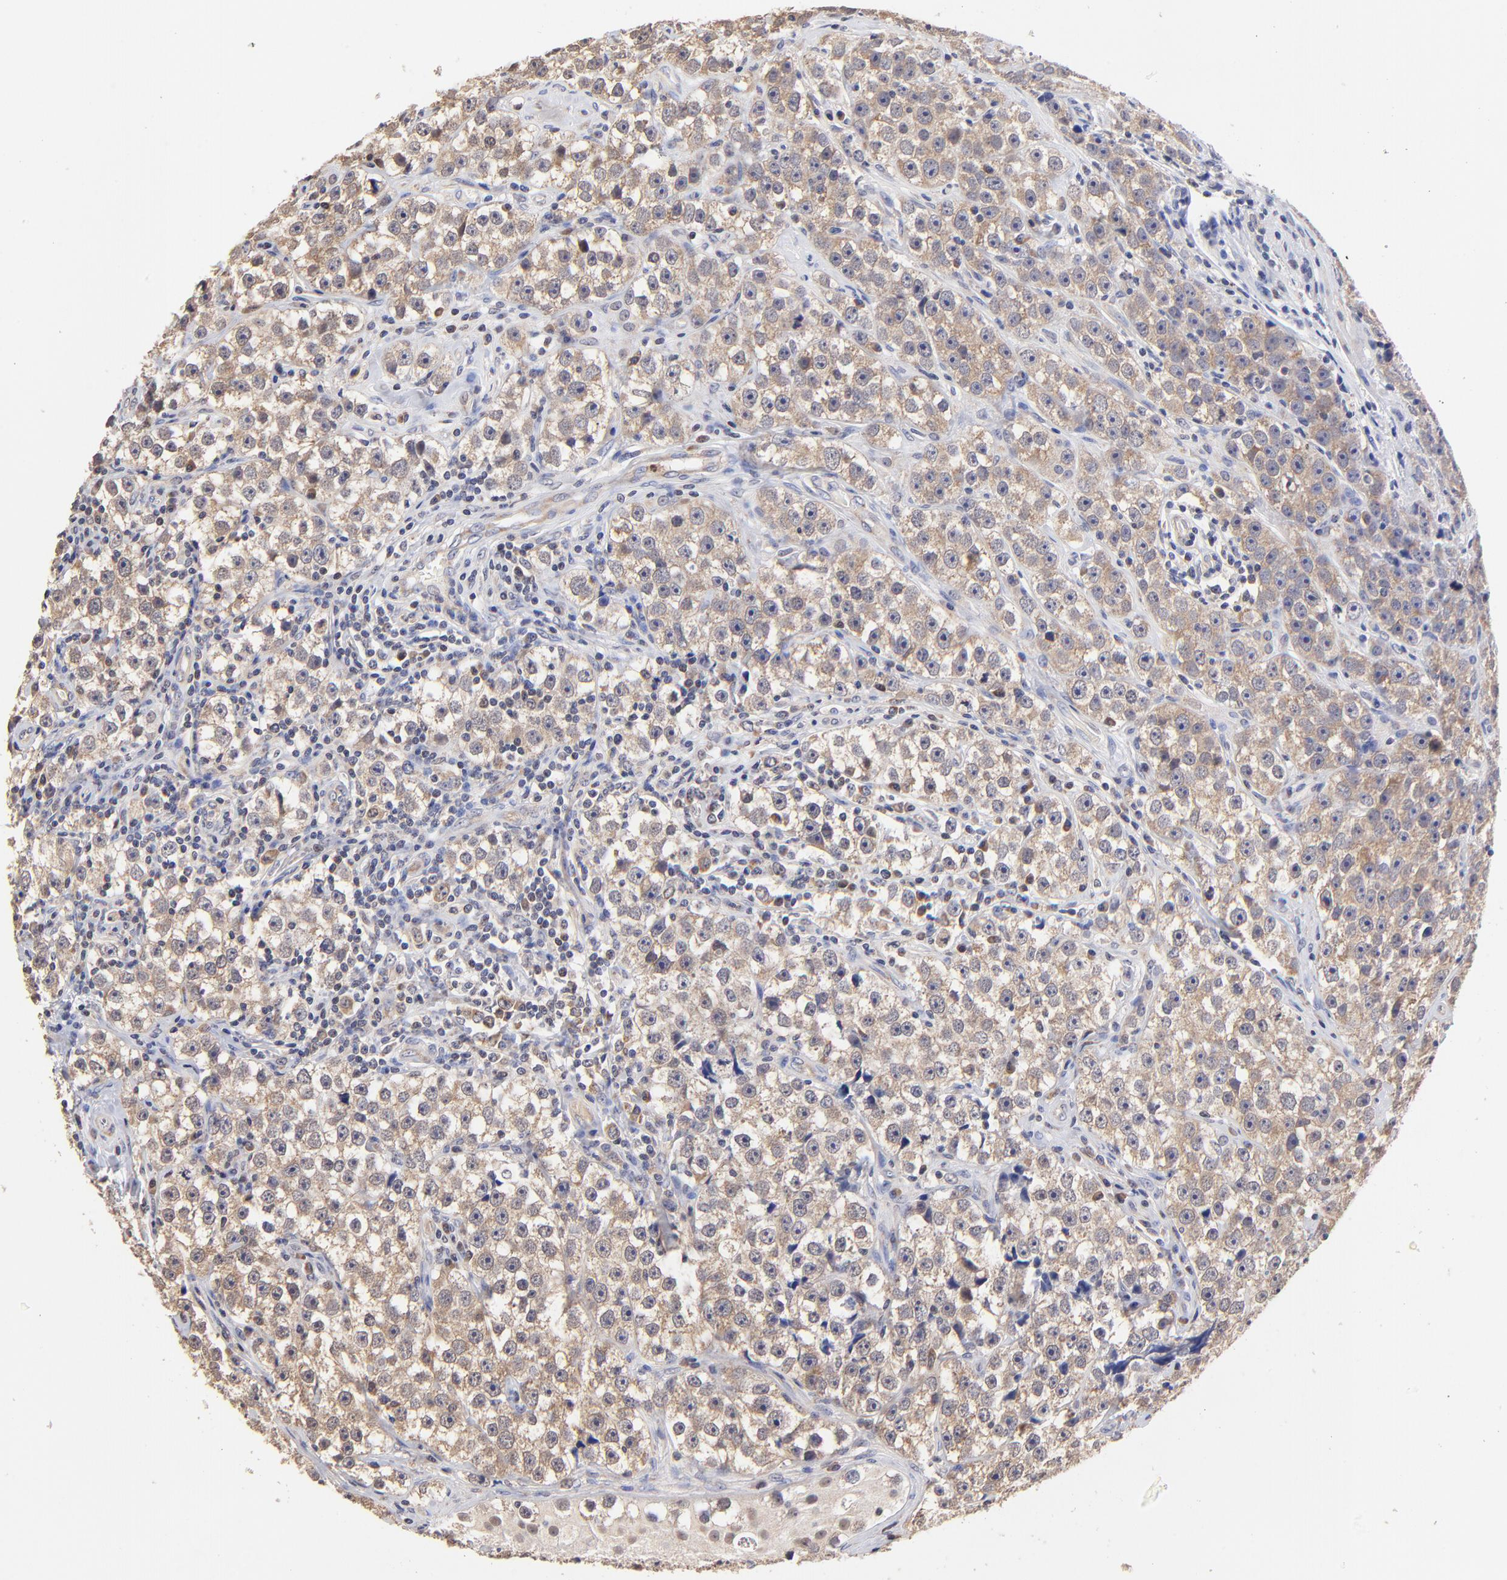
{"staining": {"intensity": "weak", "quantity": ">75%", "location": "cytoplasmic/membranous"}, "tissue": "testis cancer", "cell_type": "Tumor cells", "image_type": "cancer", "snomed": [{"axis": "morphology", "description": "Seminoma, NOS"}, {"axis": "topography", "description": "Testis"}], "caption": "Seminoma (testis) stained for a protein demonstrates weak cytoplasmic/membranous positivity in tumor cells.", "gene": "BBOF1", "patient": {"sex": "male", "age": 32}}